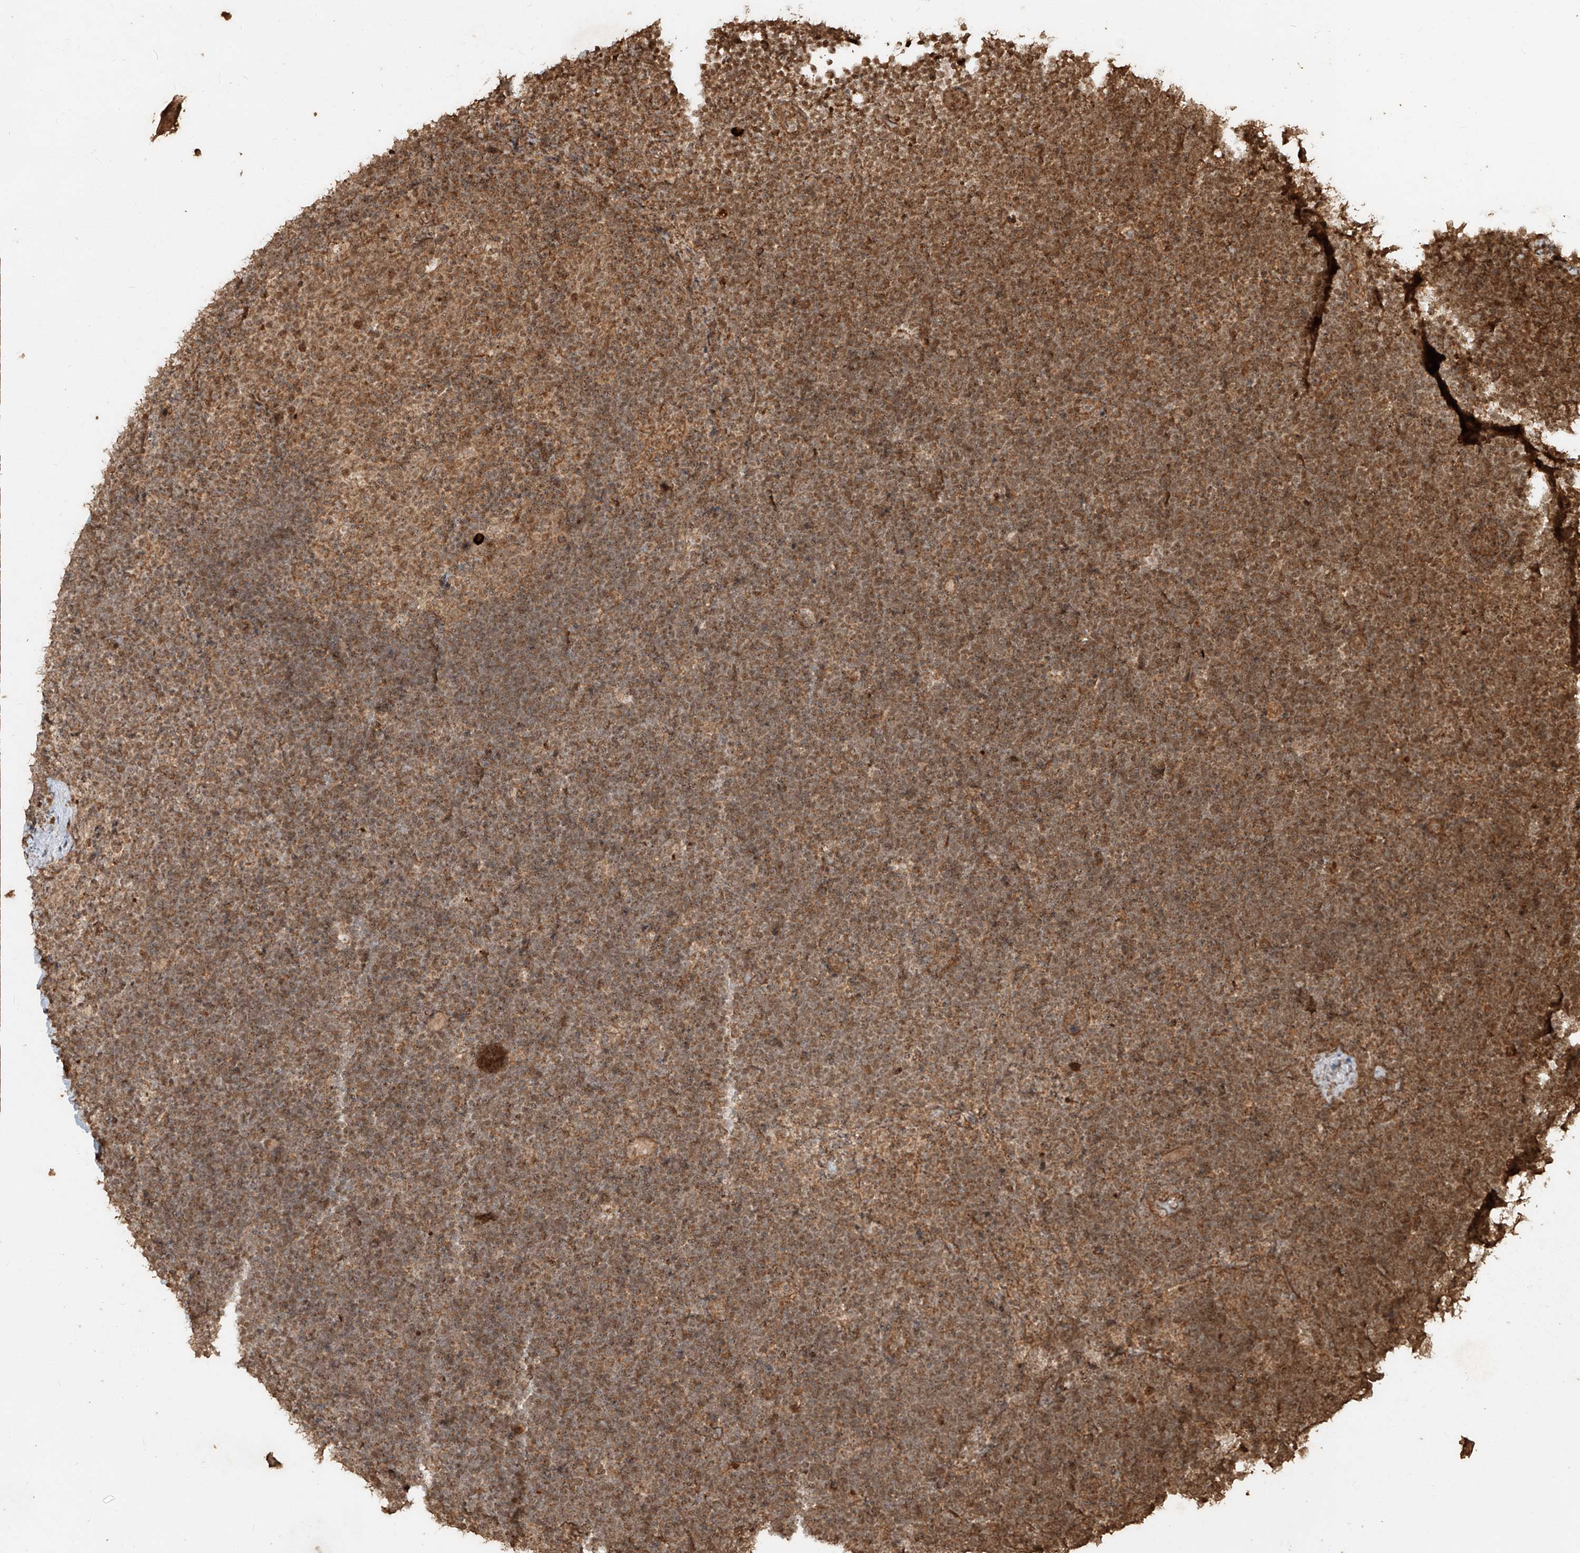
{"staining": {"intensity": "moderate", "quantity": ">75%", "location": "cytoplasmic/membranous,nuclear"}, "tissue": "lymphoma", "cell_type": "Tumor cells", "image_type": "cancer", "snomed": [{"axis": "morphology", "description": "Malignant lymphoma, non-Hodgkin's type, High grade"}, {"axis": "topography", "description": "Lymph node"}], "caption": "Lymphoma stained with immunohistochemistry demonstrates moderate cytoplasmic/membranous and nuclear staining in about >75% of tumor cells.", "gene": "ZNF660", "patient": {"sex": "male", "age": 13}}